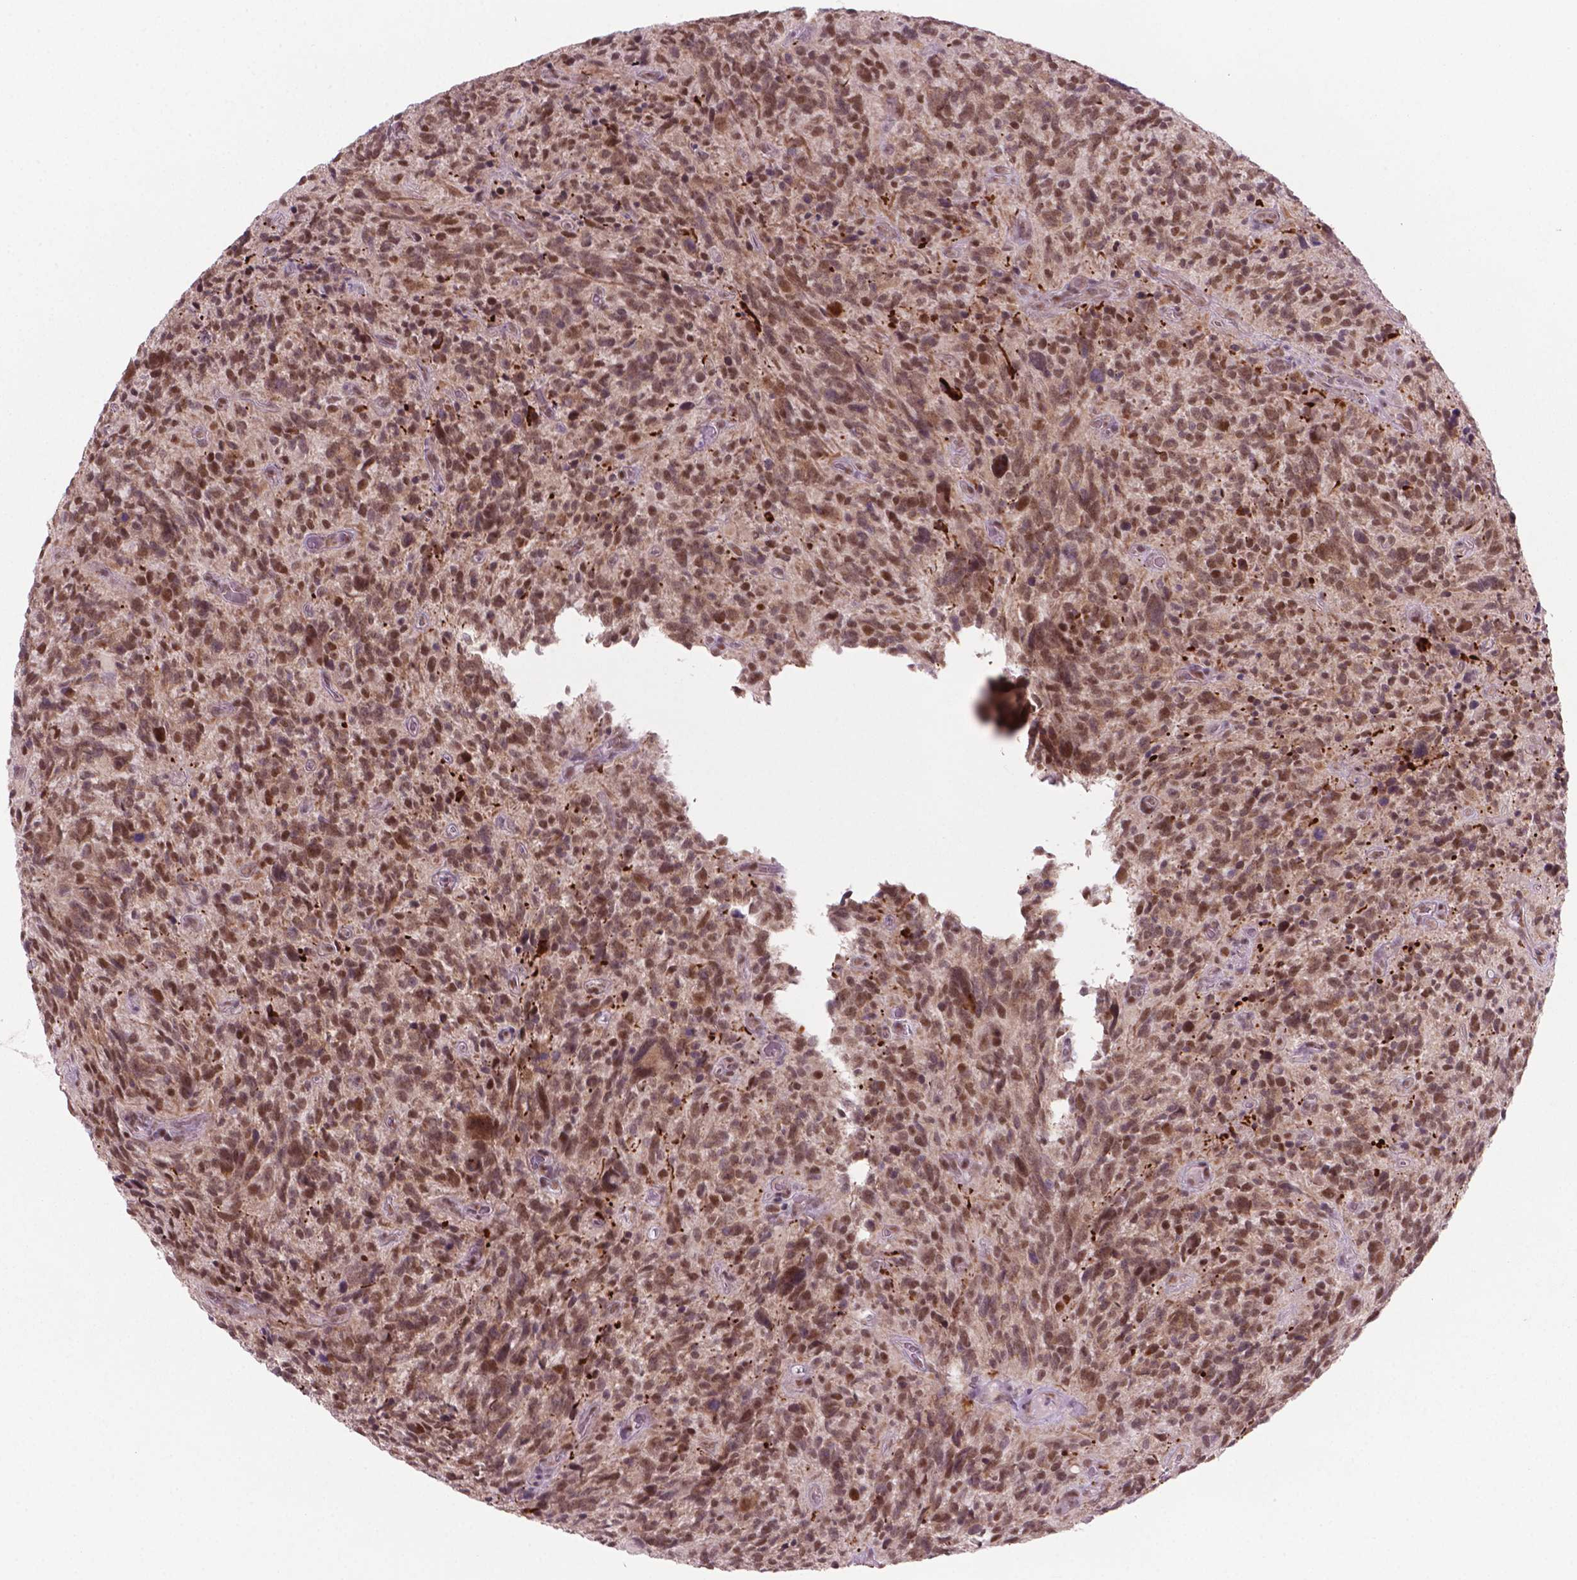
{"staining": {"intensity": "moderate", "quantity": ">75%", "location": "nuclear"}, "tissue": "glioma", "cell_type": "Tumor cells", "image_type": "cancer", "snomed": [{"axis": "morphology", "description": "Glioma, malignant, High grade"}, {"axis": "topography", "description": "Brain"}], "caption": "Malignant glioma (high-grade) tissue shows moderate nuclear staining in approximately >75% of tumor cells, visualized by immunohistochemistry. (brown staining indicates protein expression, while blue staining denotes nuclei).", "gene": "PHAX", "patient": {"sex": "male", "age": 46}}